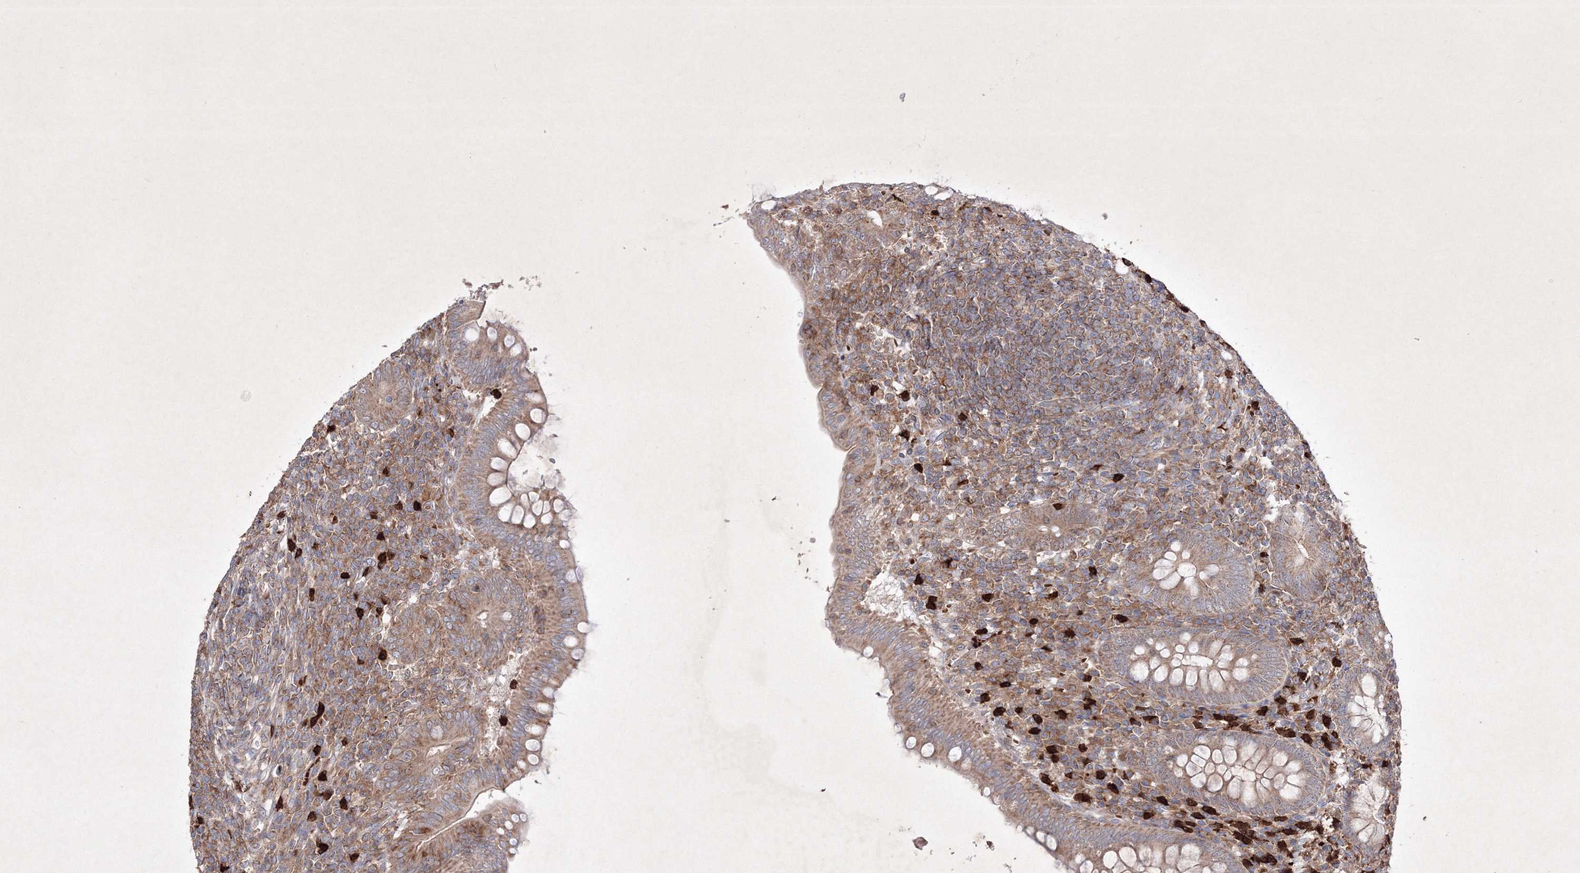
{"staining": {"intensity": "moderate", "quantity": ">75%", "location": "cytoplasmic/membranous"}, "tissue": "appendix", "cell_type": "Glandular cells", "image_type": "normal", "snomed": [{"axis": "morphology", "description": "Normal tissue, NOS"}, {"axis": "topography", "description": "Appendix"}], "caption": "Immunohistochemical staining of benign human appendix shows medium levels of moderate cytoplasmic/membranous expression in approximately >75% of glandular cells.", "gene": "OPA1", "patient": {"sex": "male", "age": 14}}